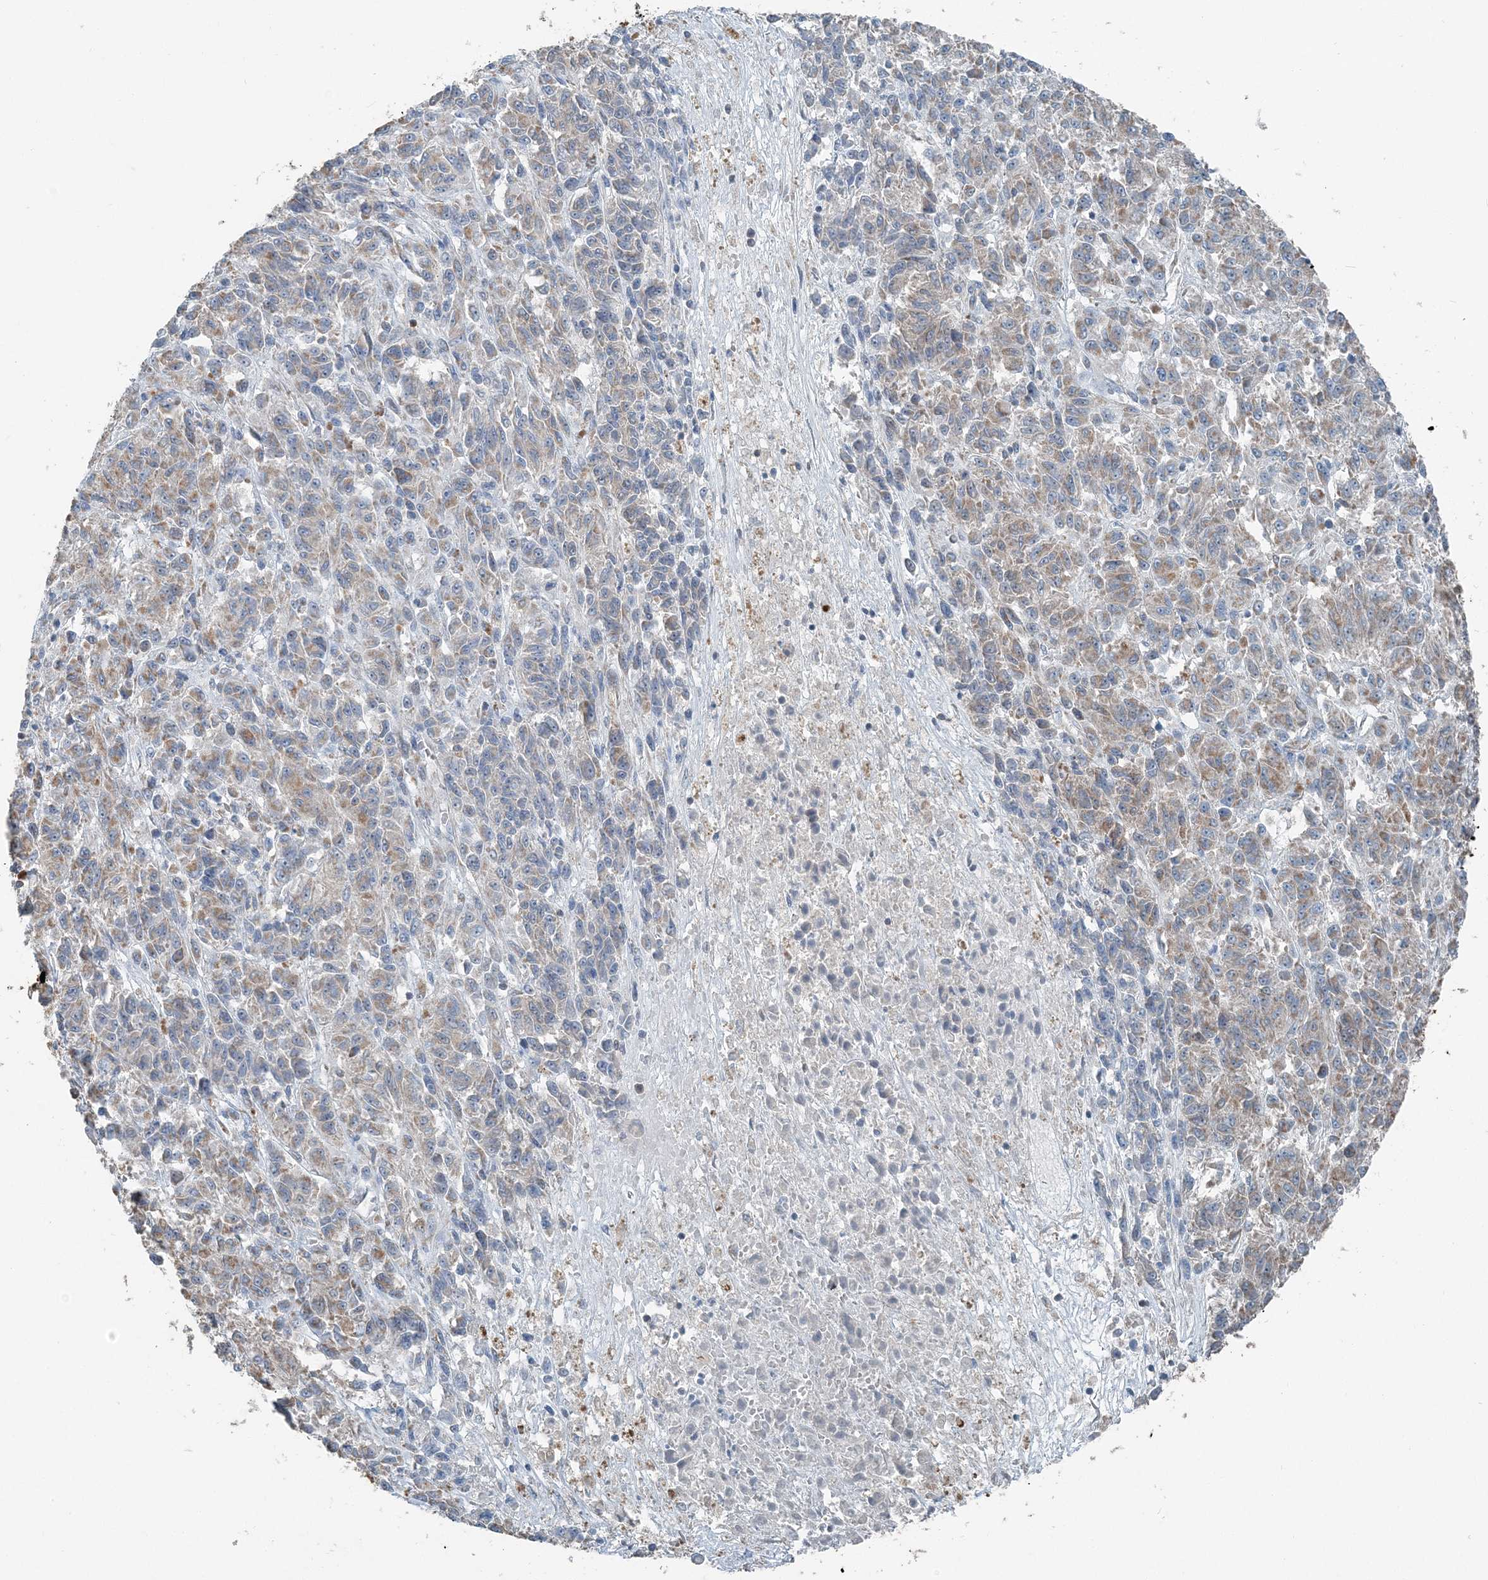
{"staining": {"intensity": "weak", "quantity": ">75%", "location": "cytoplasmic/membranous"}, "tissue": "melanoma", "cell_type": "Tumor cells", "image_type": "cancer", "snomed": [{"axis": "morphology", "description": "Malignant melanoma, Metastatic site"}, {"axis": "topography", "description": "Lung"}], "caption": "Protein expression analysis of human melanoma reveals weak cytoplasmic/membranous positivity in about >75% of tumor cells.", "gene": "SUCLG1", "patient": {"sex": "male", "age": 64}}